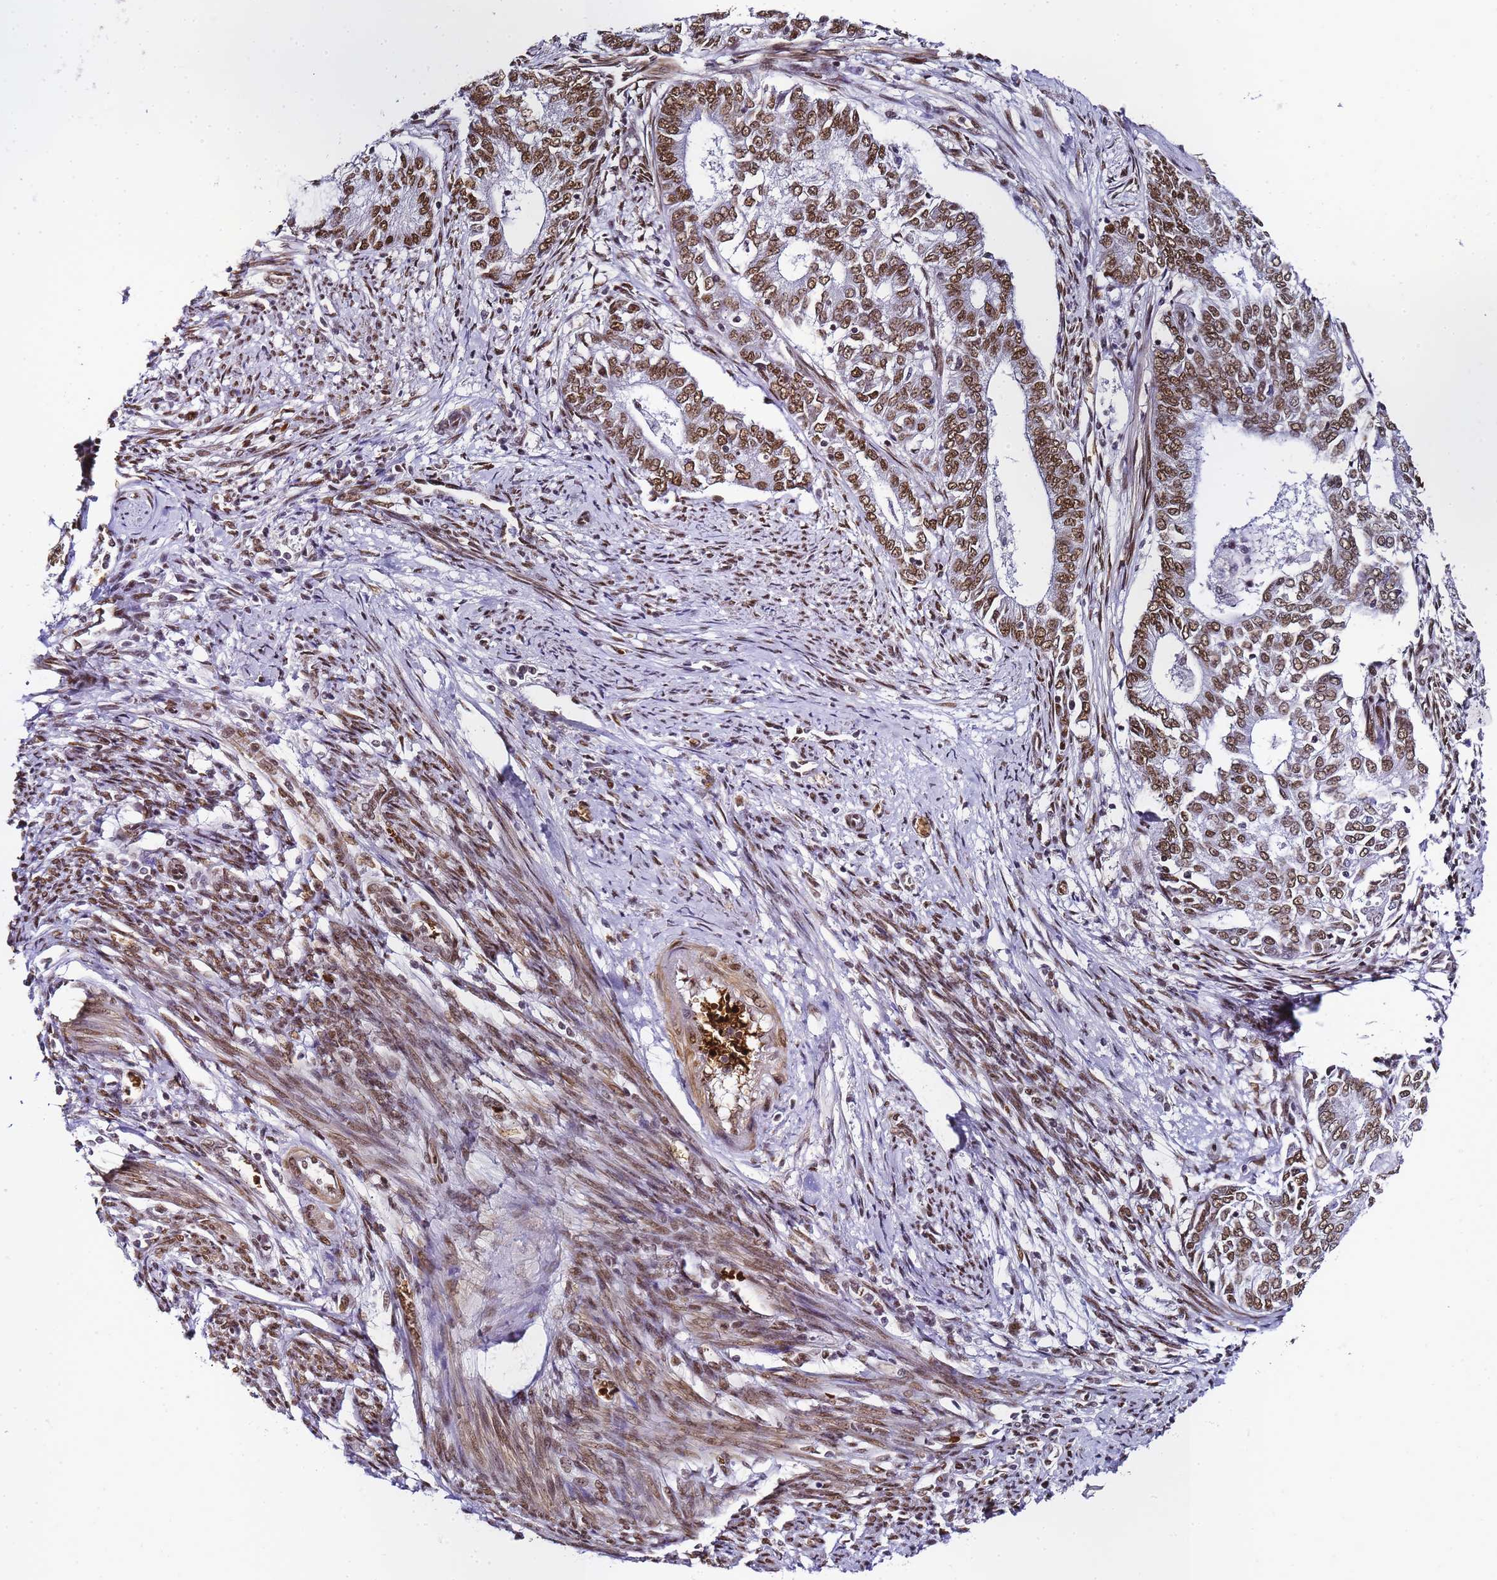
{"staining": {"intensity": "moderate", "quantity": ">75%", "location": "nuclear"}, "tissue": "endometrial cancer", "cell_type": "Tumor cells", "image_type": "cancer", "snomed": [{"axis": "morphology", "description": "Adenocarcinoma, NOS"}, {"axis": "topography", "description": "Endometrium"}], "caption": "Immunohistochemical staining of human adenocarcinoma (endometrial) reveals medium levels of moderate nuclear staining in about >75% of tumor cells.", "gene": "POLR1A", "patient": {"sex": "female", "age": 62}}